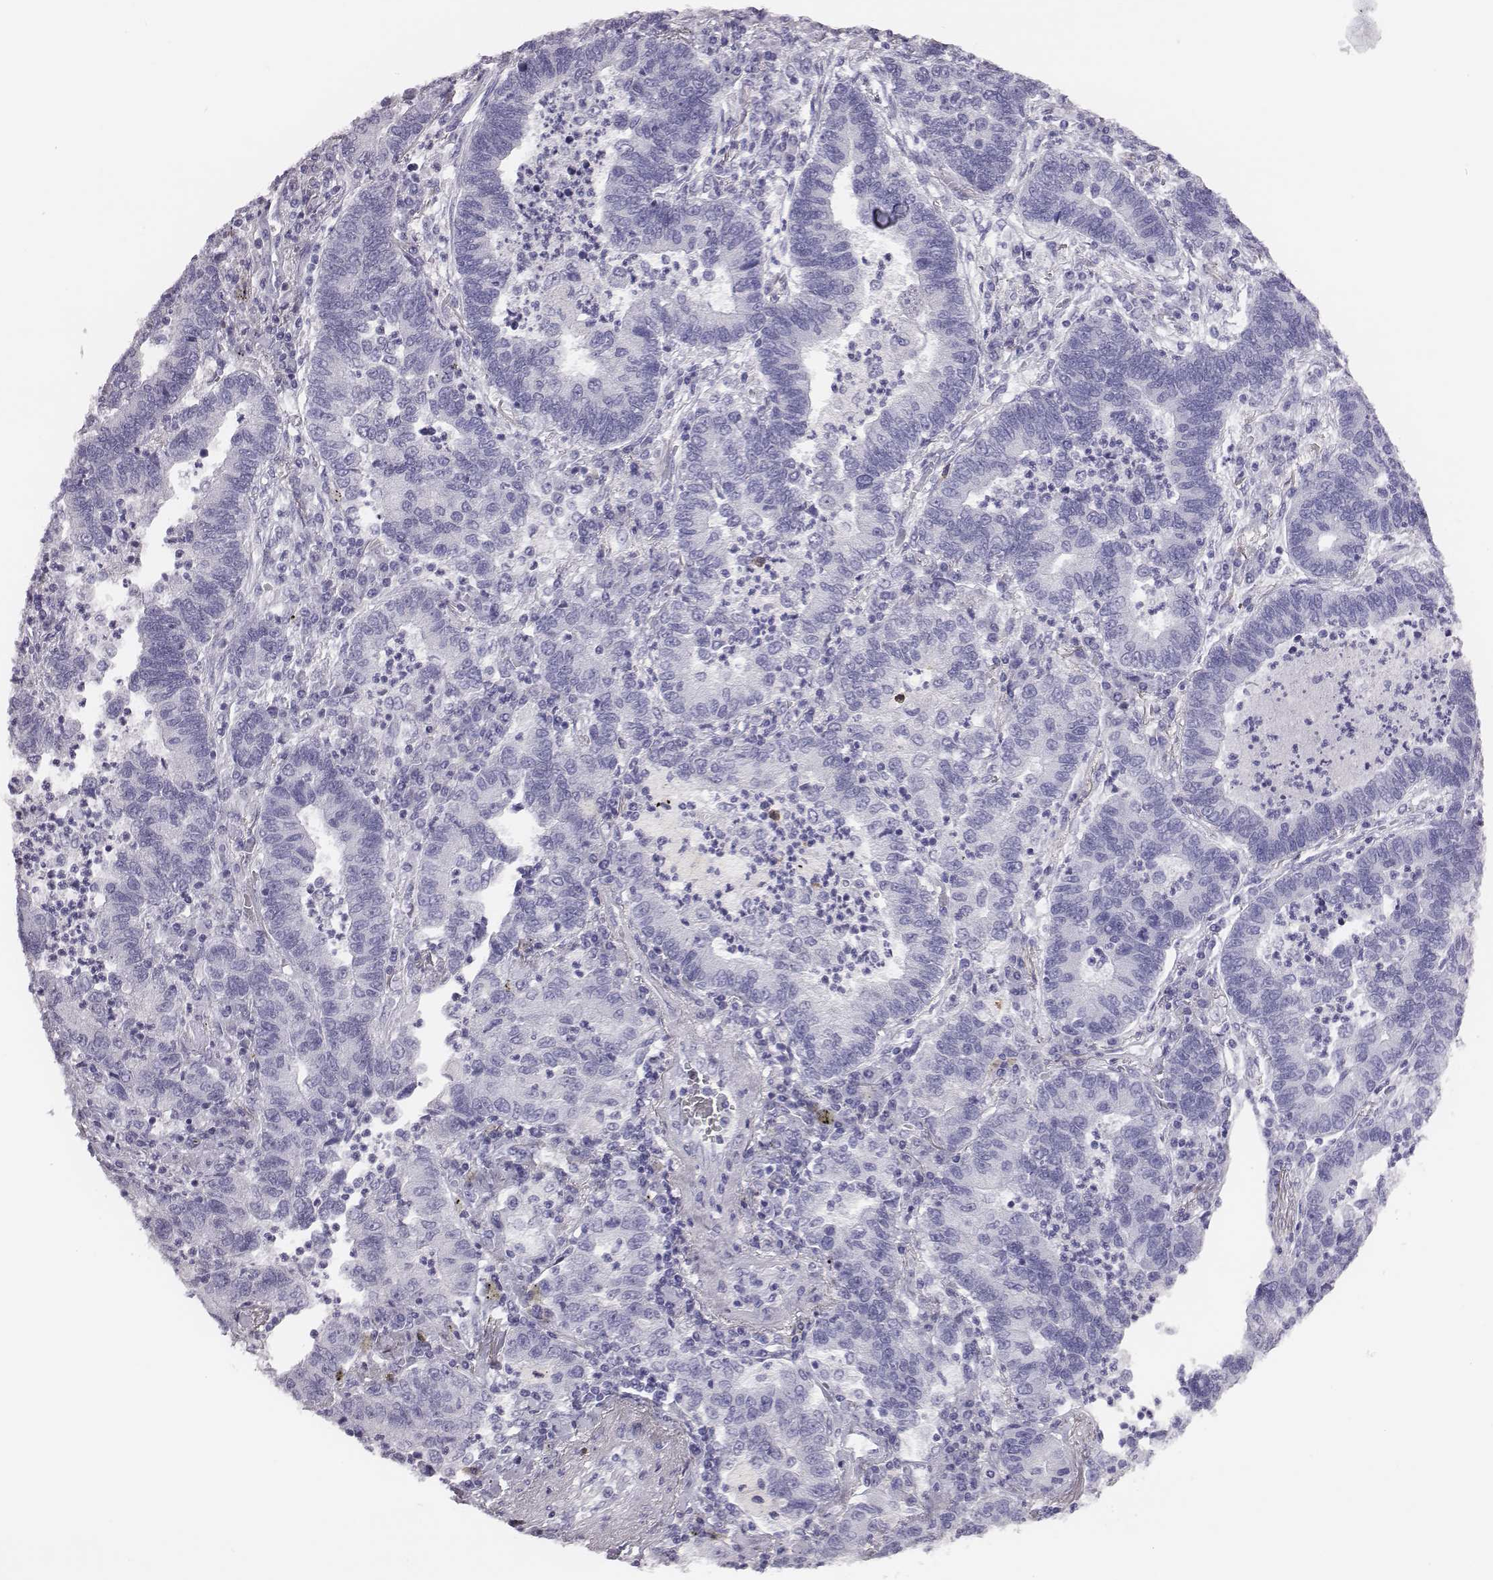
{"staining": {"intensity": "negative", "quantity": "none", "location": "none"}, "tissue": "lung cancer", "cell_type": "Tumor cells", "image_type": "cancer", "snomed": [{"axis": "morphology", "description": "Adenocarcinoma, NOS"}, {"axis": "topography", "description": "Lung"}], "caption": "Lung cancer (adenocarcinoma) was stained to show a protein in brown. There is no significant expression in tumor cells. (Stains: DAB (3,3'-diaminobenzidine) IHC with hematoxylin counter stain, Microscopy: brightfield microscopy at high magnification).", "gene": "ACOD1", "patient": {"sex": "female", "age": 57}}